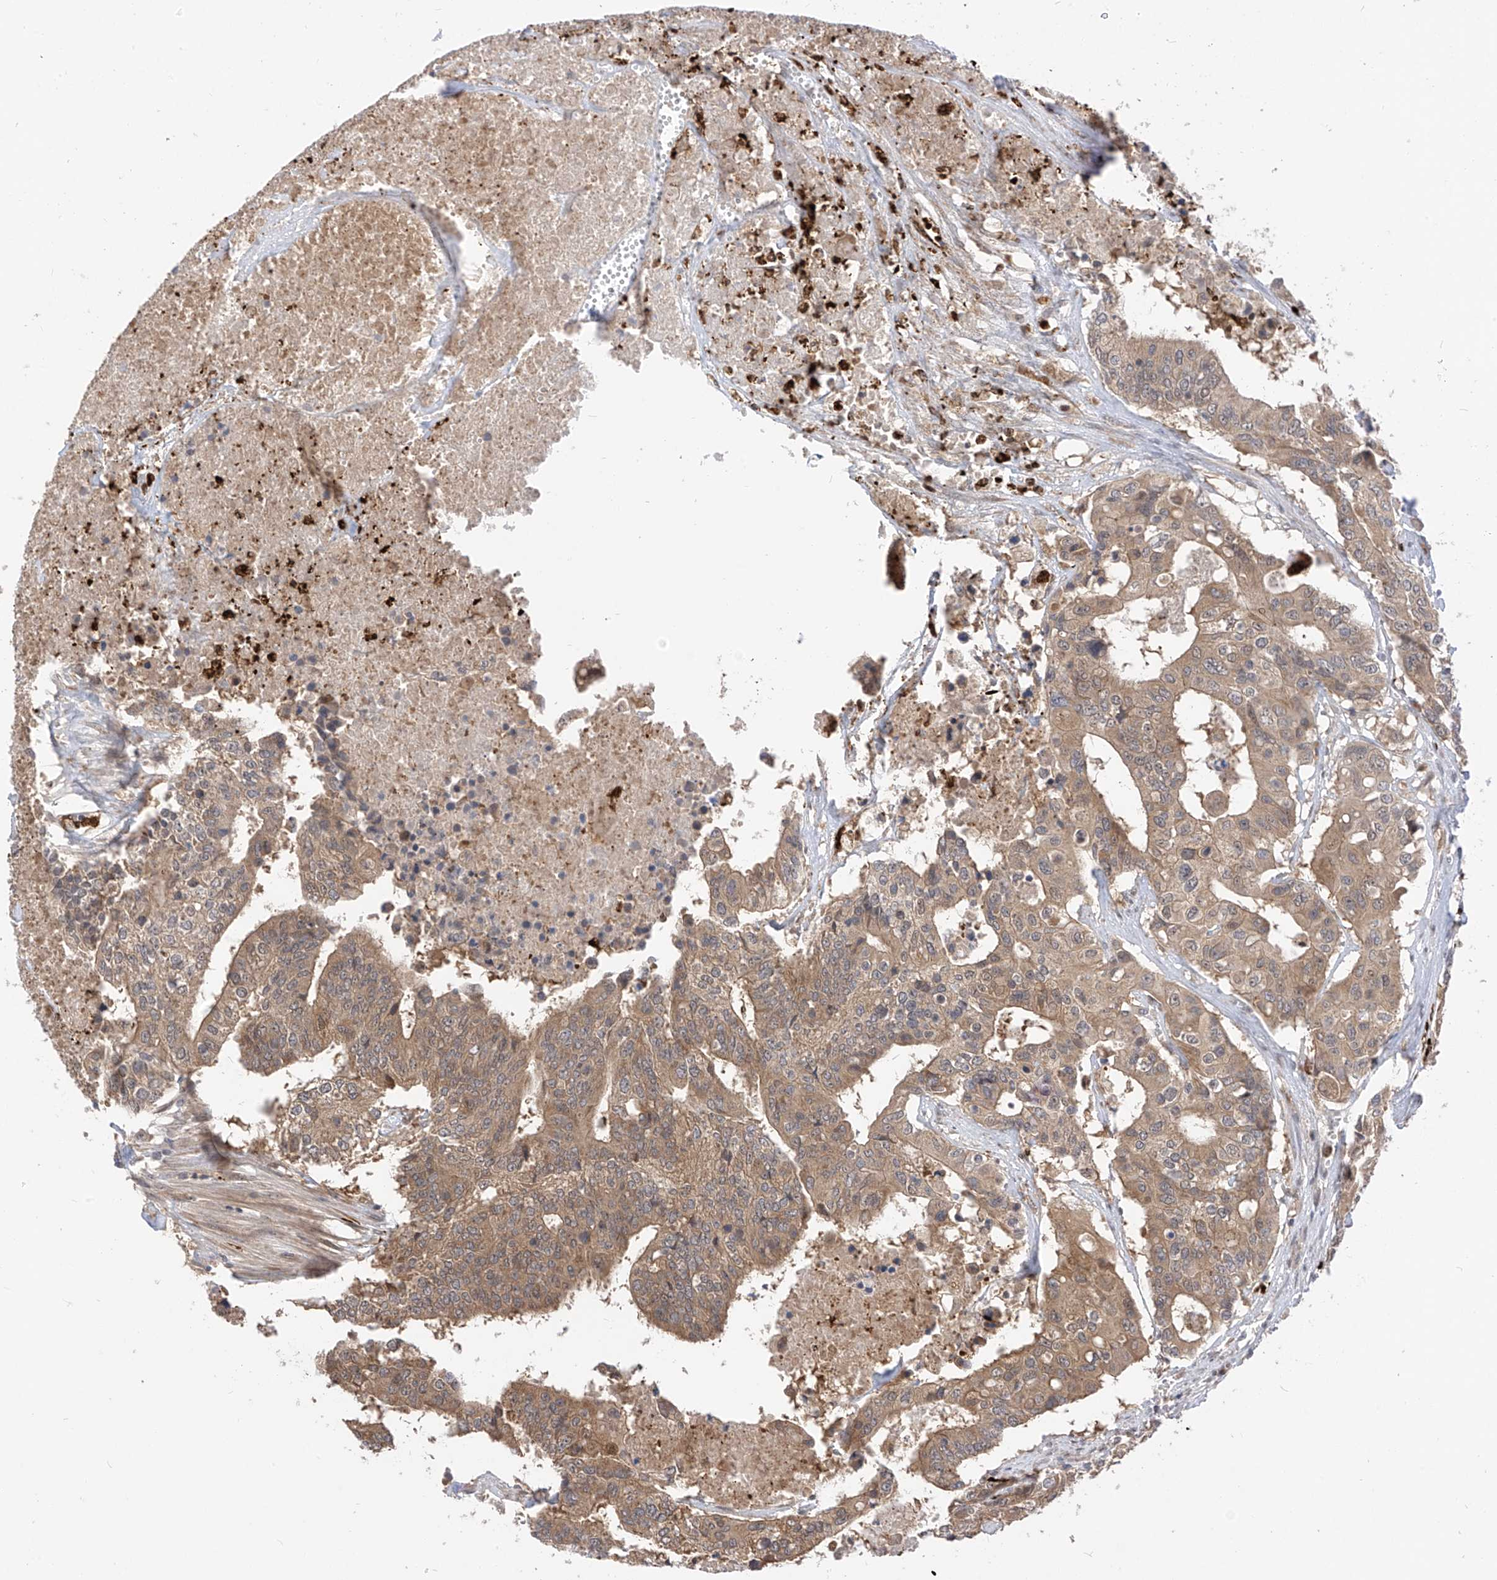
{"staining": {"intensity": "moderate", "quantity": ">75%", "location": "cytoplasmic/membranous"}, "tissue": "colorectal cancer", "cell_type": "Tumor cells", "image_type": "cancer", "snomed": [{"axis": "morphology", "description": "Adenocarcinoma, NOS"}, {"axis": "topography", "description": "Colon"}], "caption": "The image reveals immunohistochemical staining of adenocarcinoma (colorectal). There is moderate cytoplasmic/membranous staining is seen in about >75% of tumor cells.", "gene": "CNKSR1", "patient": {"sex": "male", "age": 77}}